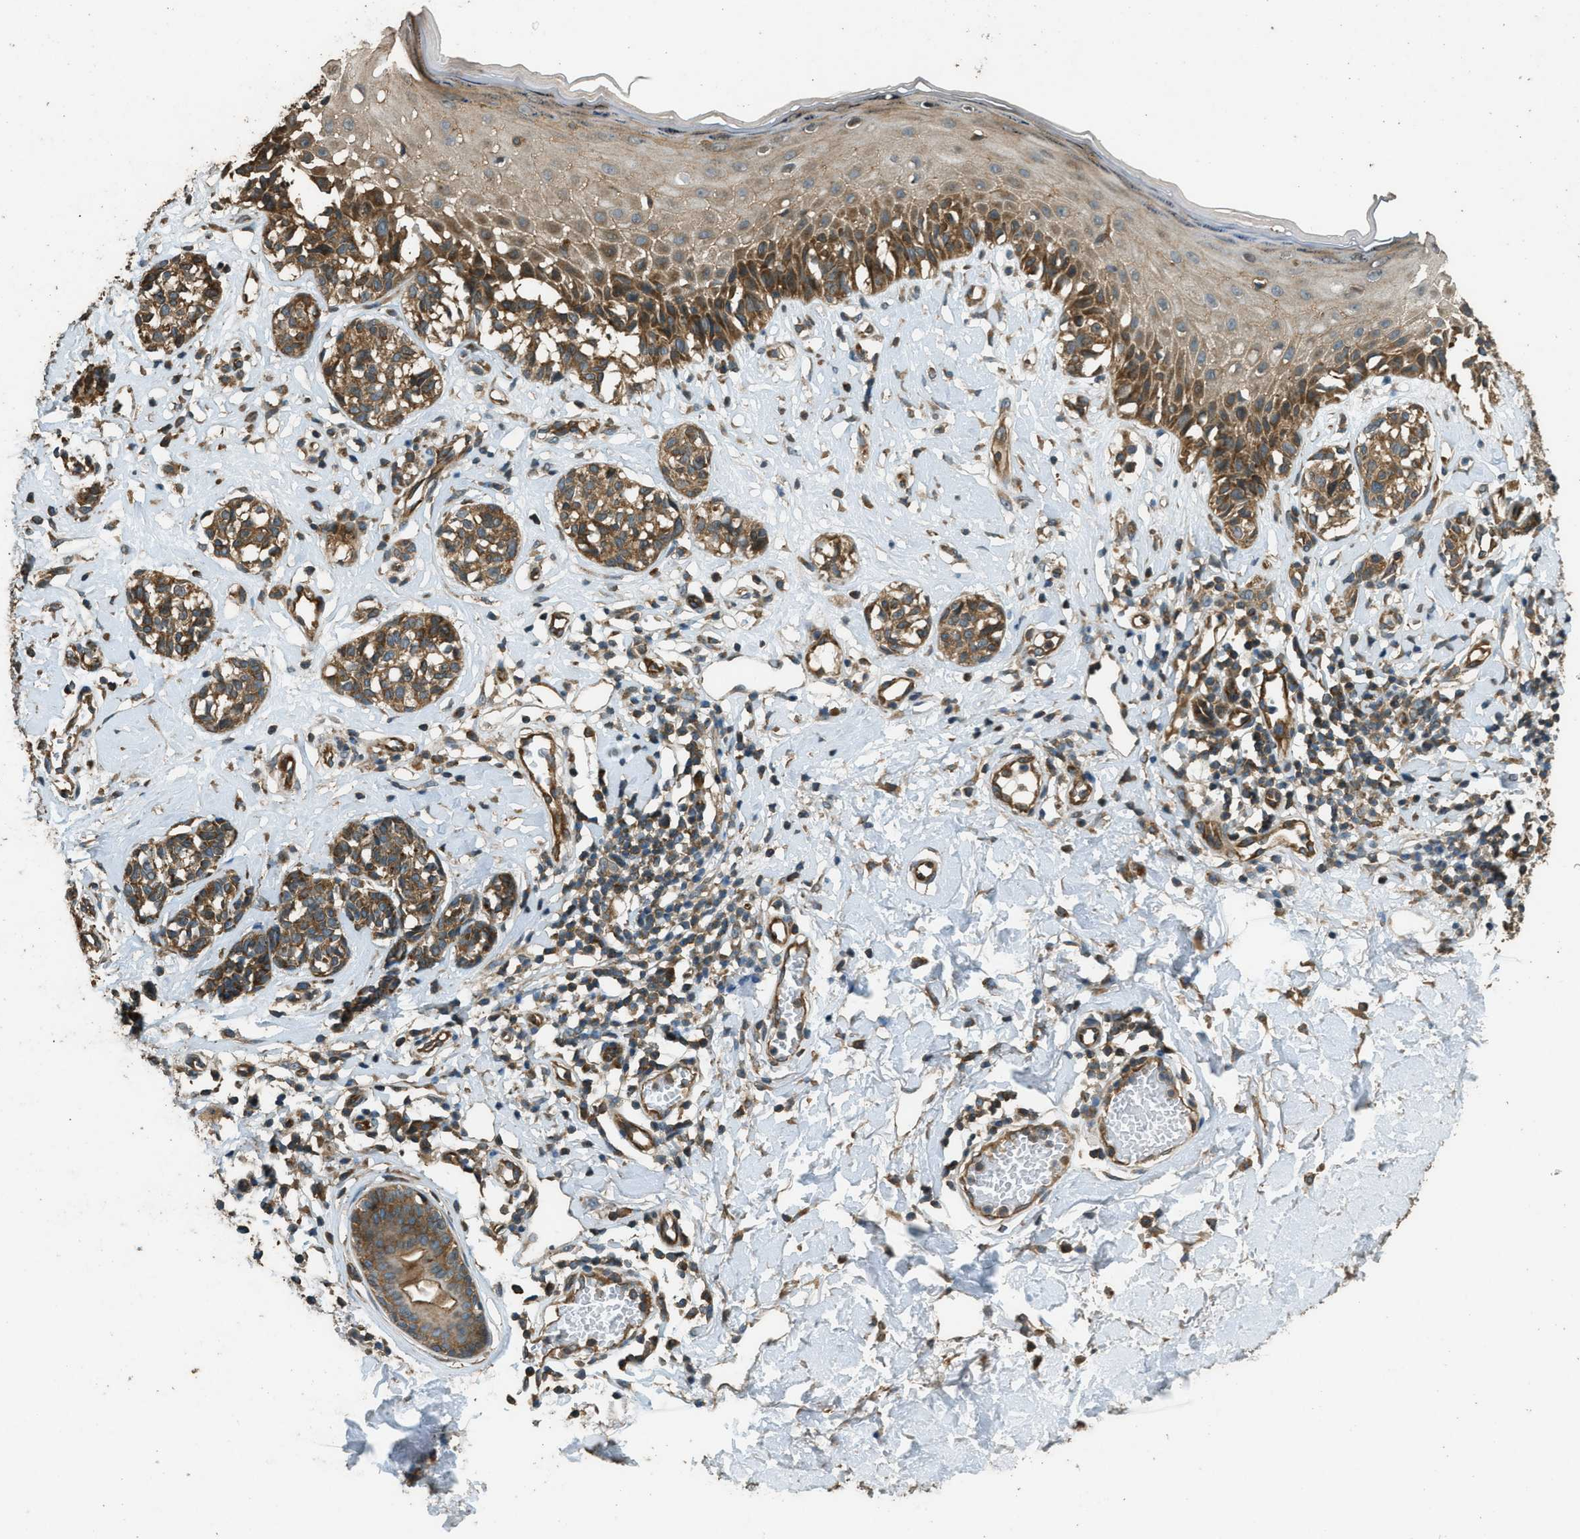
{"staining": {"intensity": "moderate", "quantity": ">75%", "location": "cytoplasmic/membranous"}, "tissue": "melanoma", "cell_type": "Tumor cells", "image_type": "cancer", "snomed": [{"axis": "morphology", "description": "Malignant melanoma, NOS"}, {"axis": "topography", "description": "Skin"}], "caption": "A micrograph of human melanoma stained for a protein shows moderate cytoplasmic/membranous brown staining in tumor cells.", "gene": "MARS1", "patient": {"sex": "male", "age": 64}}